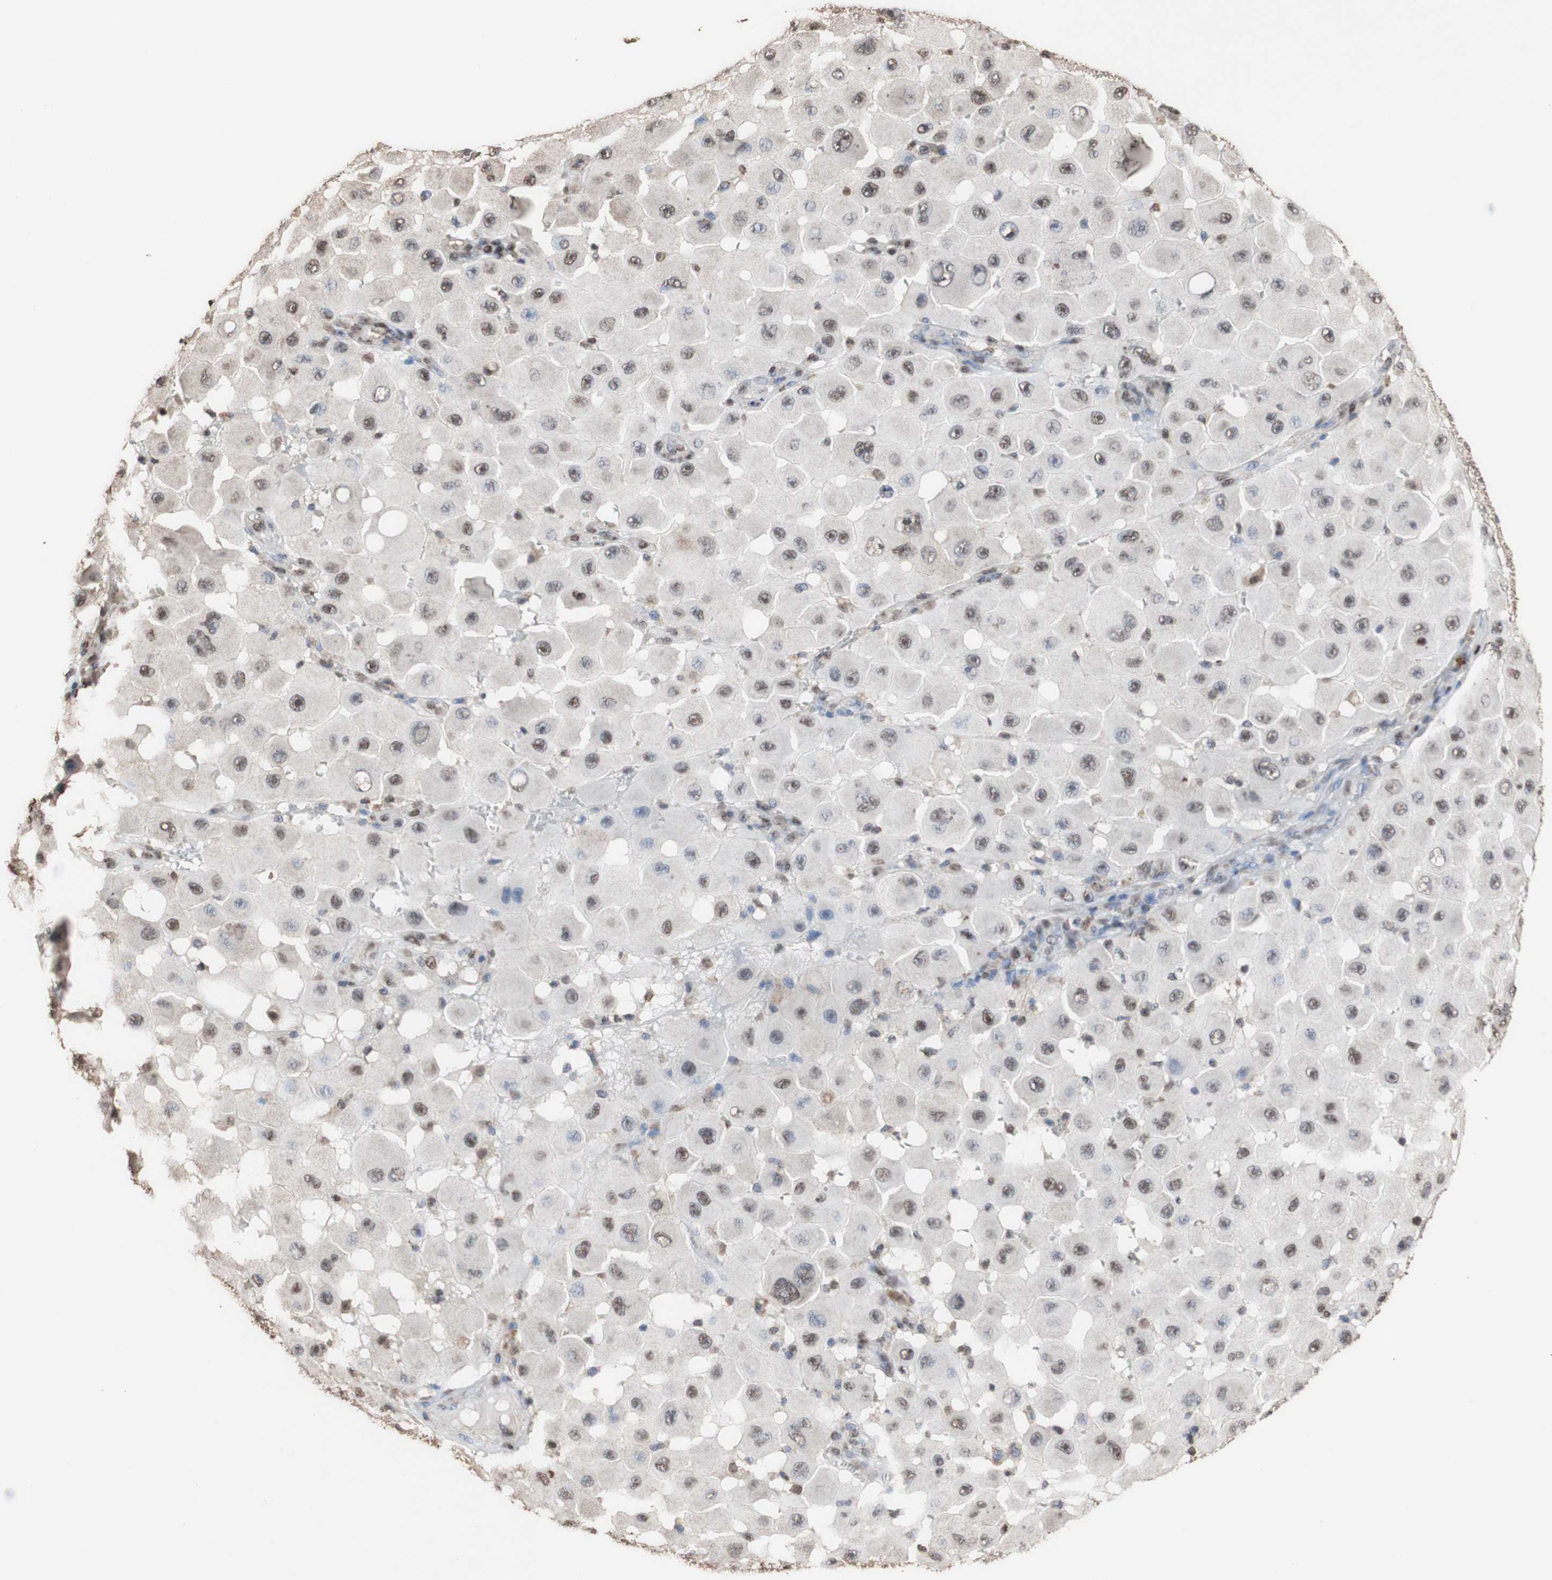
{"staining": {"intensity": "moderate", "quantity": "25%-75%", "location": "cytoplasmic/membranous,nuclear"}, "tissue": "melanoma", "cell_type": "Tumor cells", "image_type": "cancer", "snomed": [{"axis": "morphology", "description": "Malignant melanoma, NOS"}, {"axis": "topography", "description": "Skin"}], "caption": "Immunohistochemistry (IHC) image of melanoma stained for a protein (brown), which displays medium levels of moderate cytoplasmic/membranous and nuclear positivity in approximately 25%-75% of tumor cells.", "gene": "PIDD1", "patient": {"sex": "female", "age": 81}}